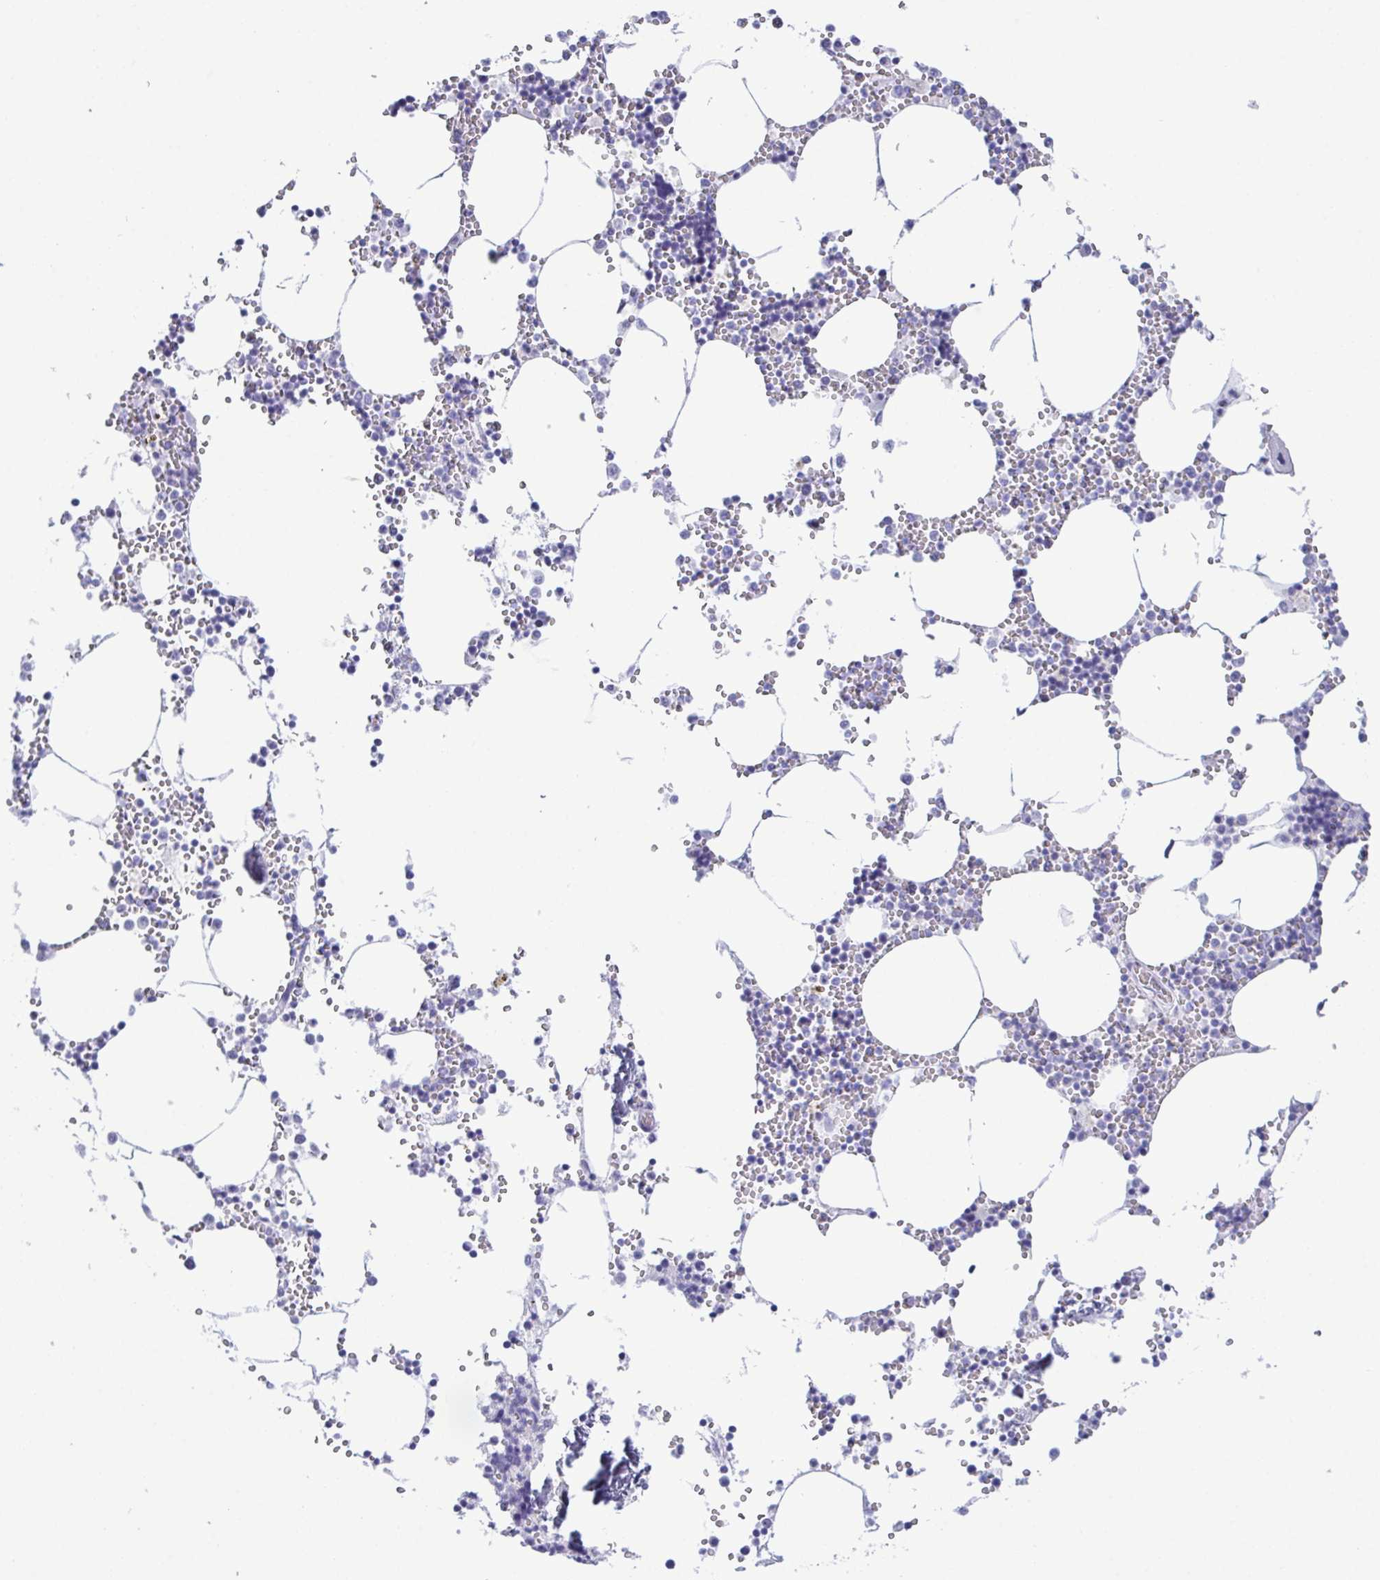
{"staining": {"intensity": "negative", "quantity": "none", "location": "none"}, "tissue": "bone marrow", "cell_type": "Hematopoietic cells", "image_type": "normal", "snomed": [{"axis": "morphology", "description": "Normal tissue, NOS"}, {"axis": "topography", "description": "Bone marrow"}], "caption": "Hematopoietic cells show no significant protein staining in benign bone marrow.", "gene": "SUGP2", "patient": {"sex": "male", "age": 54}}